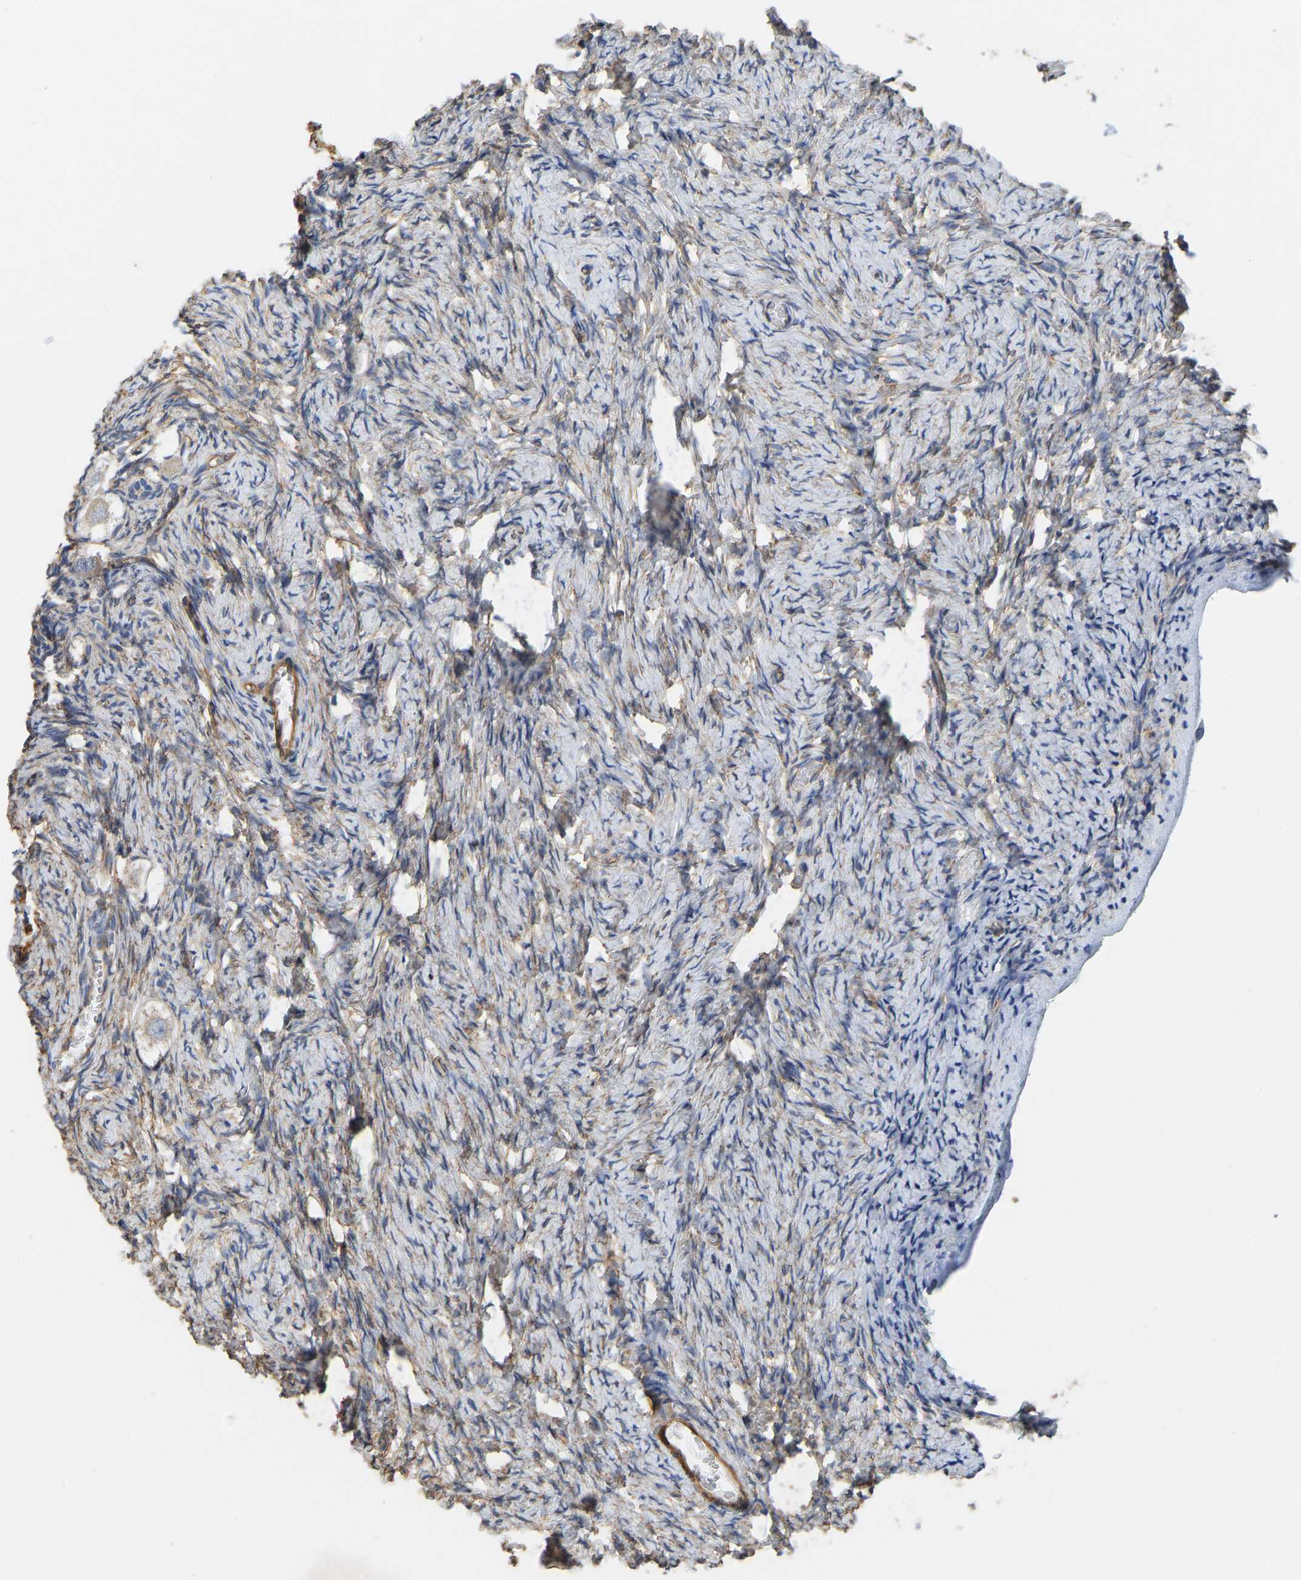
{"staining": {"intensity": "weak", "quantity": ">75%", "location": "cytoplasmic/membranous"}, "tissue": "ovary", "cell_type": "Follicle cells", "image_type": "normal", "snomed": [{"axis": "morphology", "description": "Normal tissue, NOS"}, {"axis": "topography", "description": "Ovary"}], "caption": "Protein expression by IHC reveals weak cytoplasmic/membranous positivity in about >75% of follicle cells in benign ovary. (IHC, brightfield microscopy, high magnification).", "gene": "ELMO2", "patient": {"sex": "female", "age": 27}}